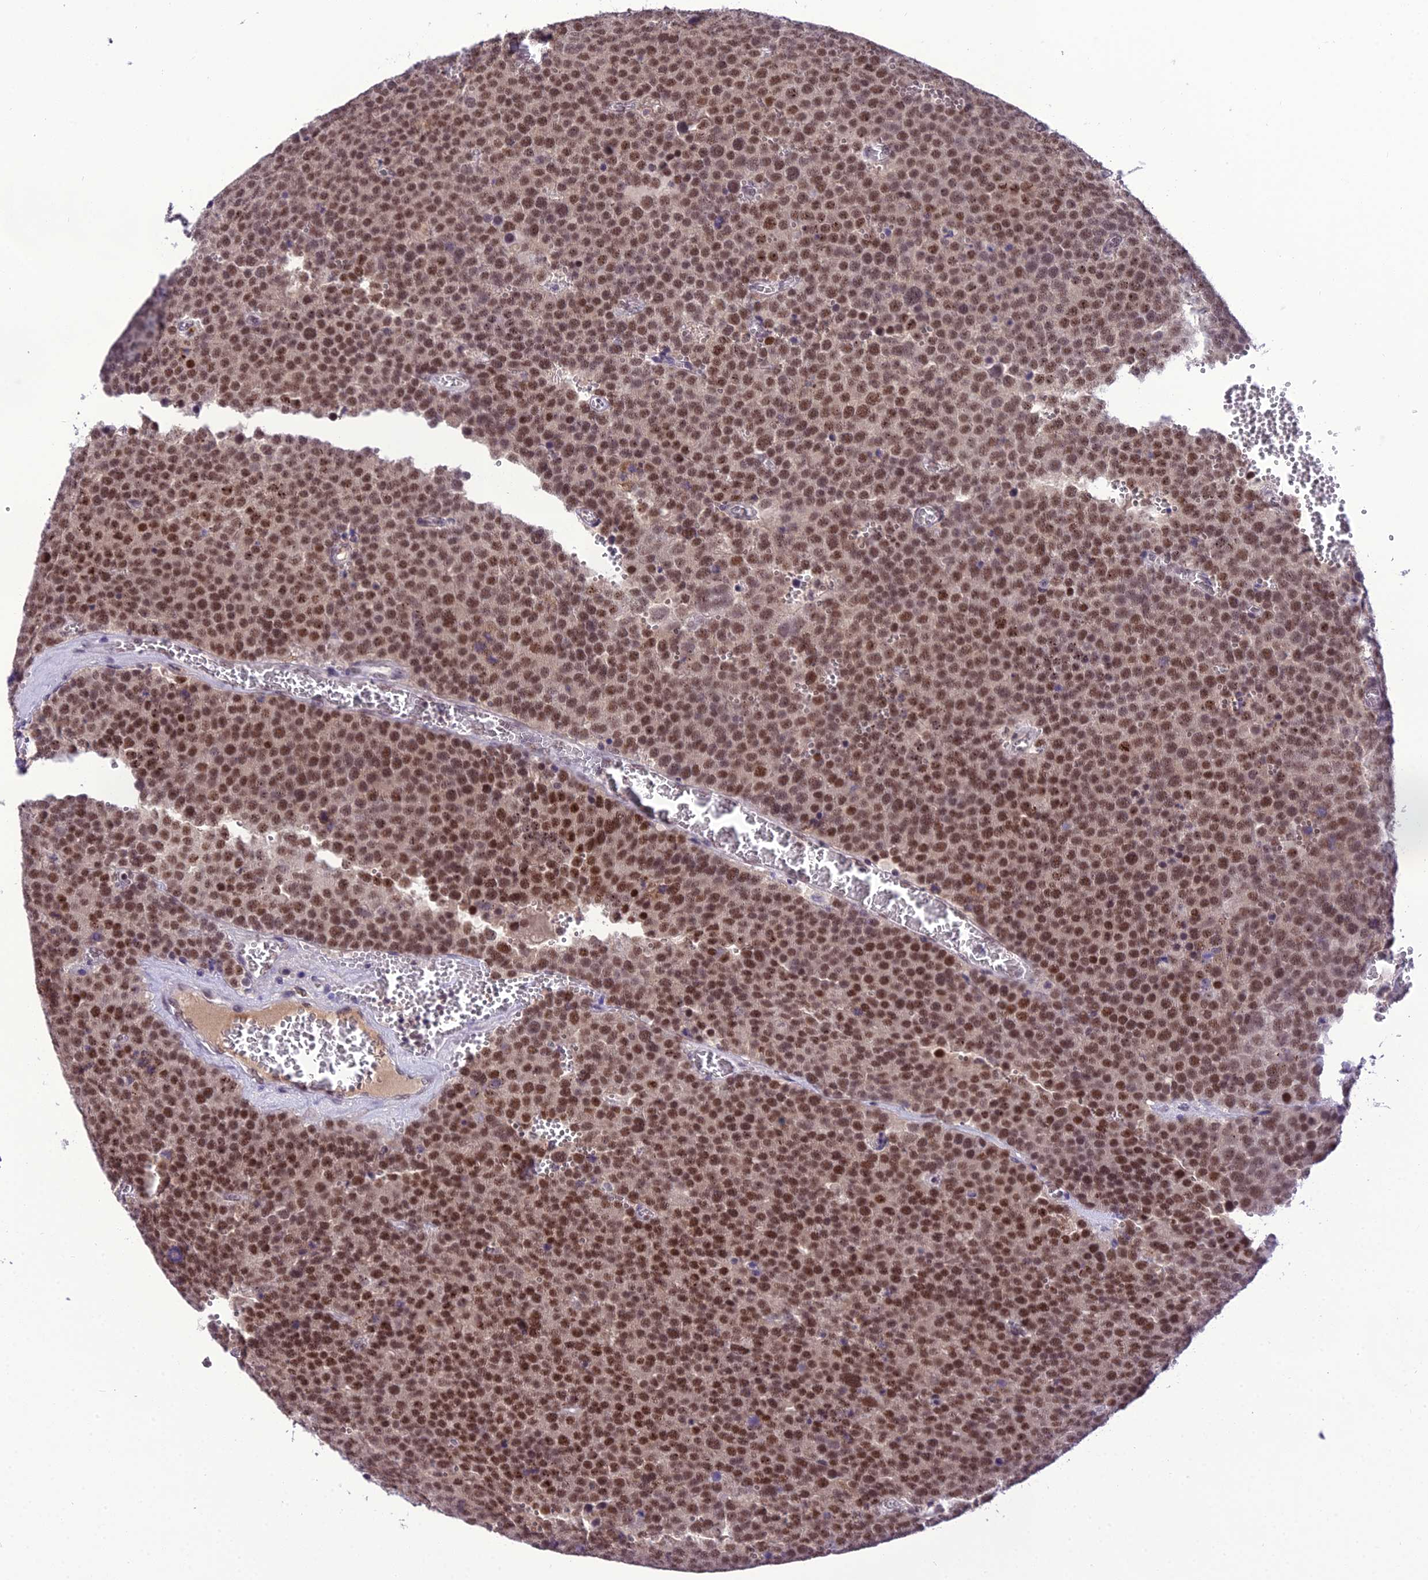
{"staining": {"intensity": "moderate", "quantity": ">75%", "location": "nuclear"}, "tissue": "testis cancer", "cell_type": "Tumor cells", "image_type": "cancer", "snomed": [{"axis": "morphology", "description": "Normal tissue, NOS"}, {"axis": "morphology", "description": "Seminoma, NOS"}, {"axis": "topography", "description": "Testis"}], "caption": "High-magnification brightfield microscopy of seminoma (testis) stained with DAB (3,3'-diaminobenzidine) (brown) and counterstained with hematoxylin (blue). tumor cells exhibit moderate nuclear positivity is present in about>75% of cells. The protein is shown in brown color, while the nuclei are stained blue.", "gene": "SH3RF3", "patient": {"sex": "male", "age": 71}}